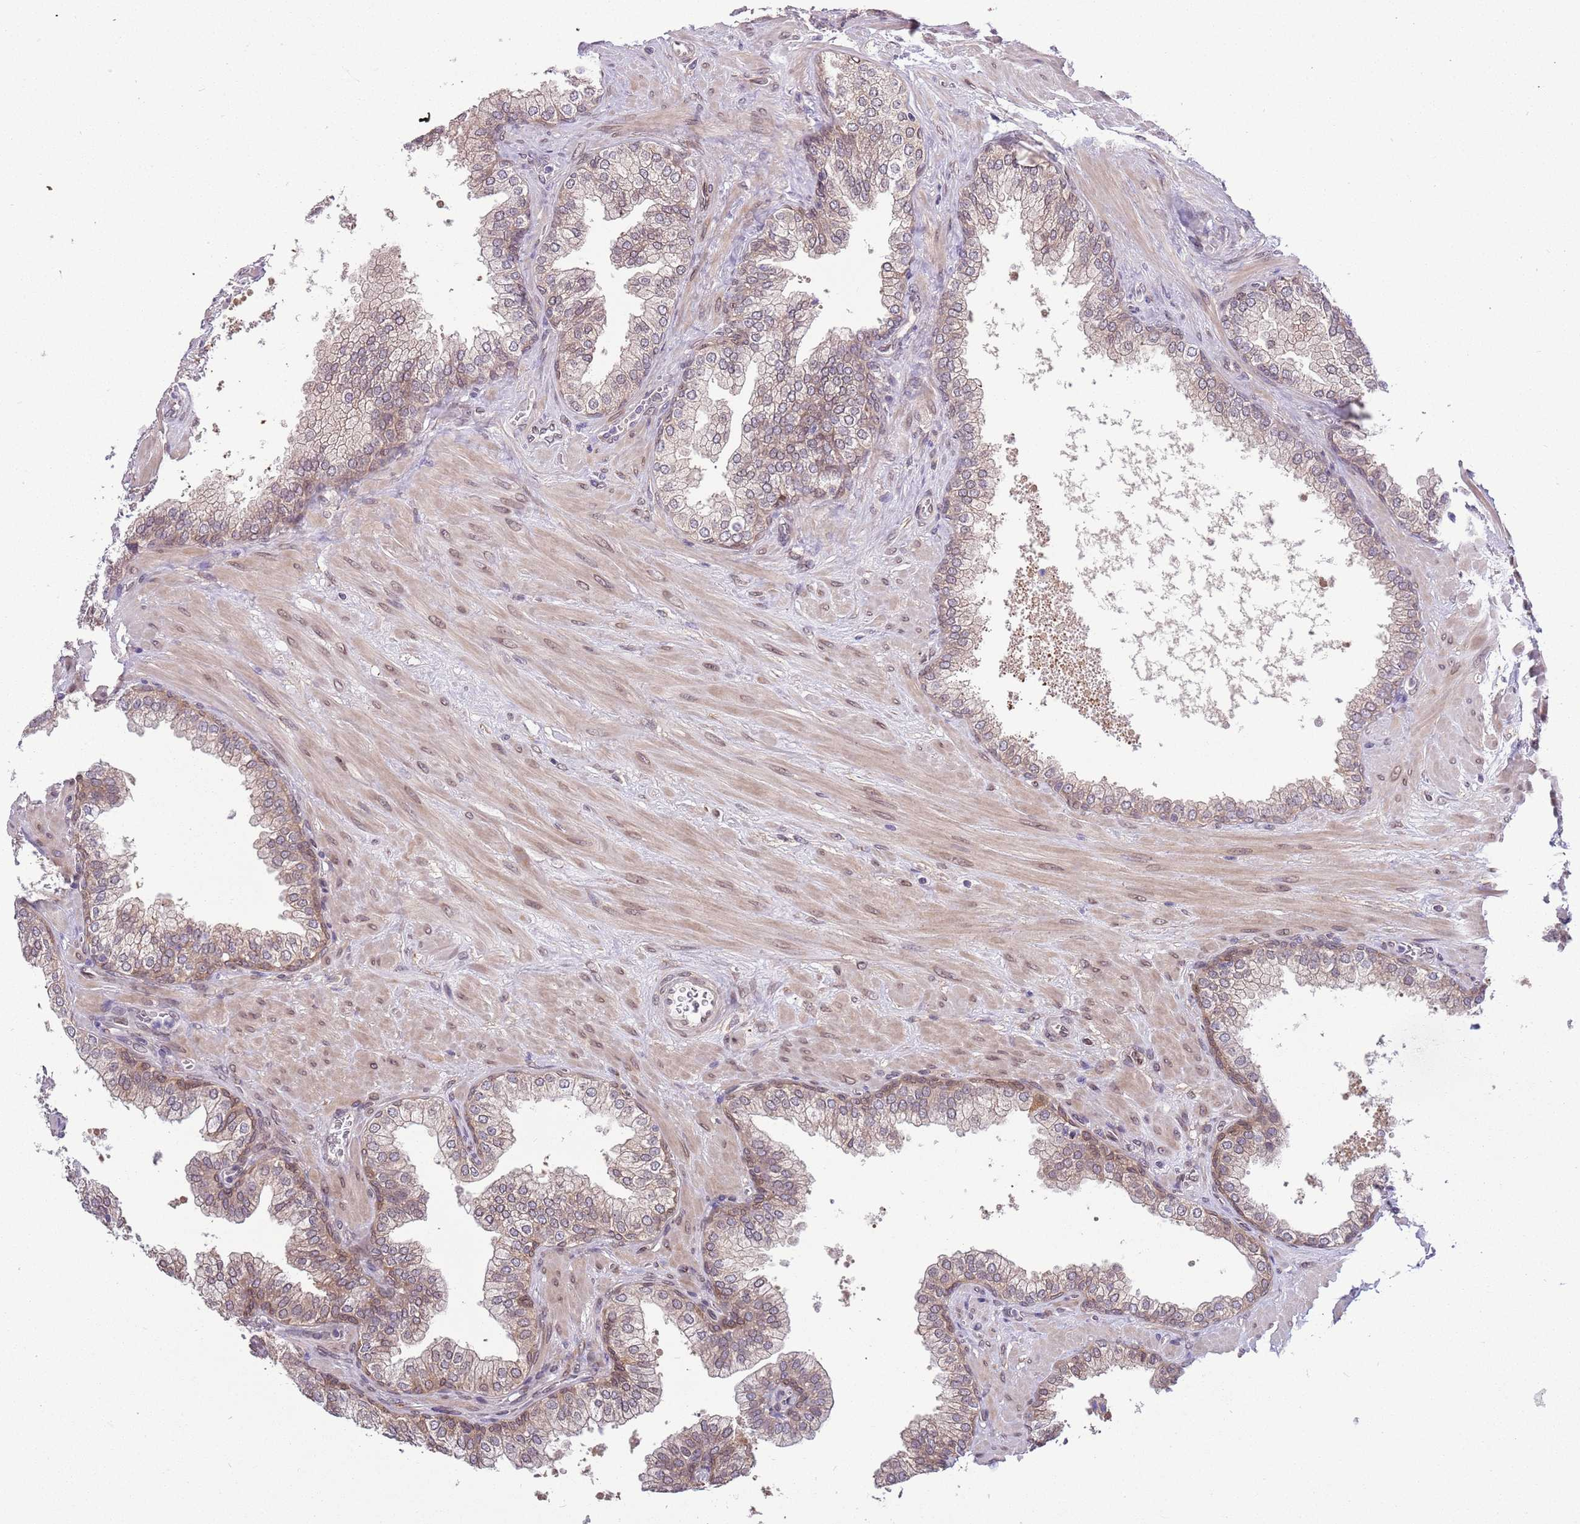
{"staining": {"intensity": "moderate", "quantity": "<25%", "location": "cytoplasmic/membranous"}, "tissue": "prostate", "cell_type": "Glandular cells", "image_type": "normal", "snomed": [{"axis": "morphology", "description": "Normal tissue, NOS"}, {"axis": "topography", "description": "Prostate"}], "caption": "IHC micrograph of normal prostate stained for a protein (brown), which shows low levels of moderate cytoplasmic/membranous expression in approximately <25% of glandular cells.", "gene": "ZNF665", "patient": {"sex": "male", "age": 60}}